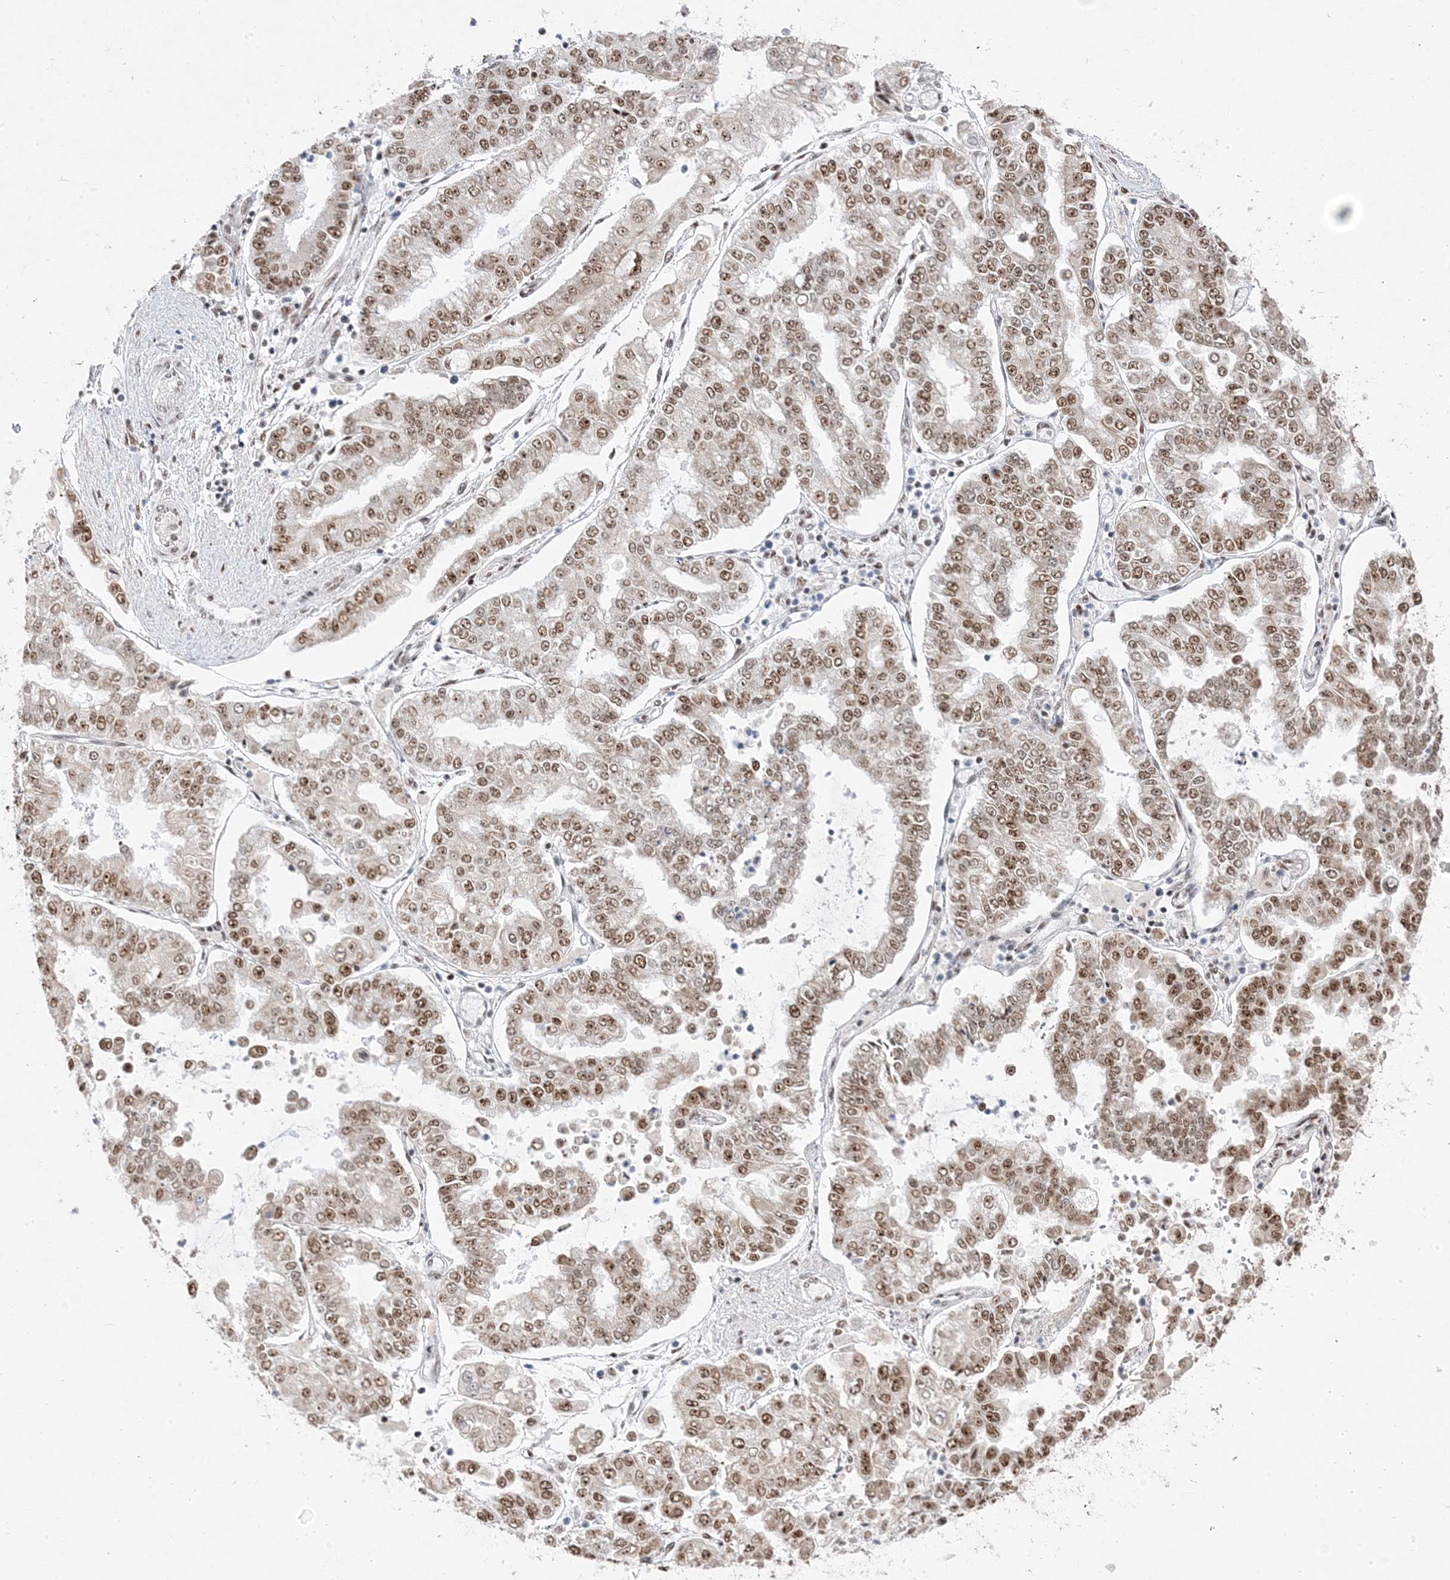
{"staining": {"intensity": "moderate", "quantity": ">75%", "location": "nuclear"}, "tissue": "stomach cancer", "cell_type": "Tumor cells", "image_type": "cancer", "snomed": [{"axis": "morphology", "description": "Adenocarcinoma, NOS"}, {"axis": "topography", "description": "Stomach"}], "caption": "This photomicrograph exhibits immunohistochemistry staining of human stomach cancer, with medium moderate nuclear positivity in approximately >75% of tumor cells.", "gene": "MTREX", "patient": {"sex": "male", "age": 76}}